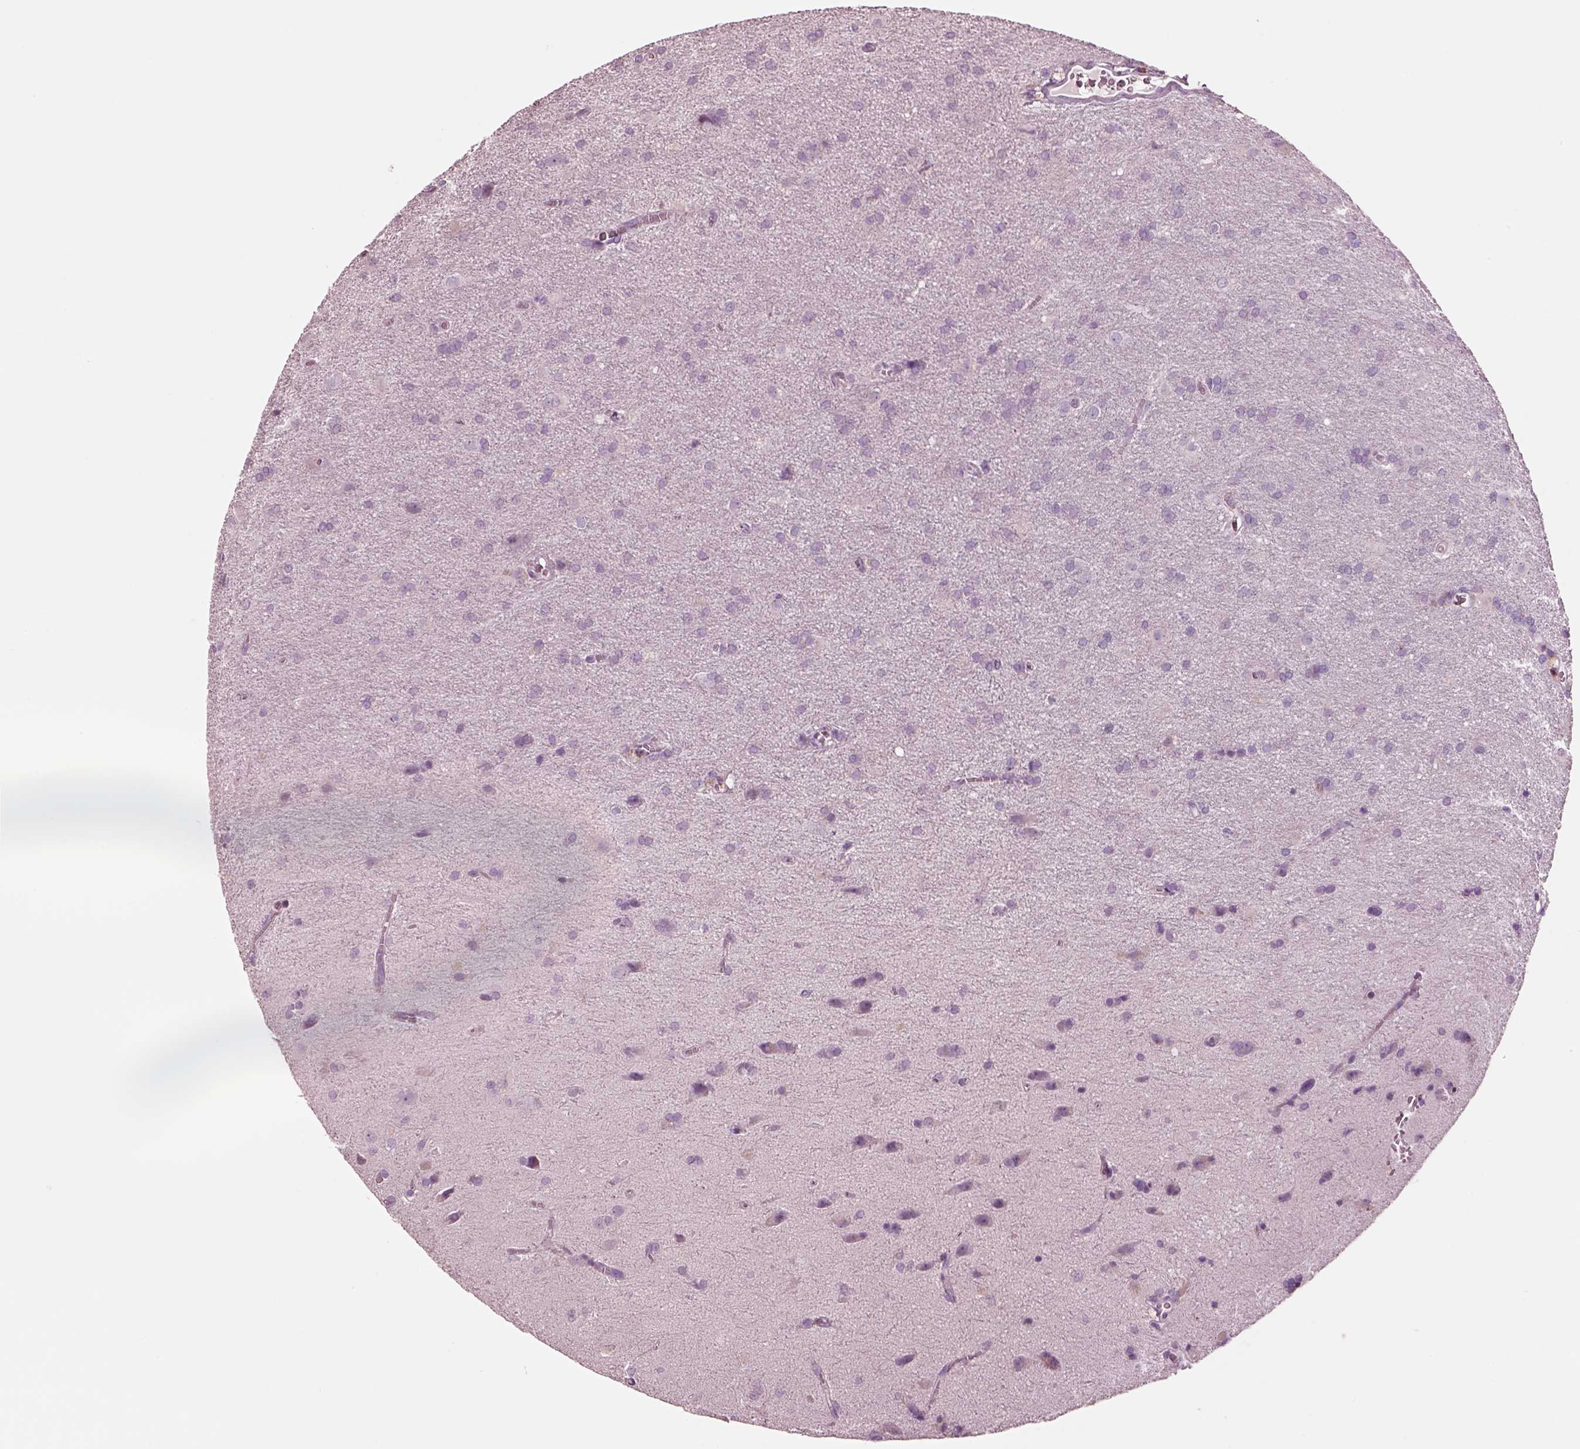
{"staining": {"intensity": "negative", "quantity": "none", "location": "none"}, "tissue": "glioma", "cell_type": "Tumor cells", "image_type": "cancer", "snomed": [{"axis": "morphology", "description": "Glioma, malignant, Low grade"}, {"axis": "topography", "description": "Brain"}], "caption": "Immunohistochemical staining of human low-grade glioma (malignant) reveals no significant staining in tumor cells.", "gene": "NMRK2", "patient": {"sex": "male", "age": 58}}